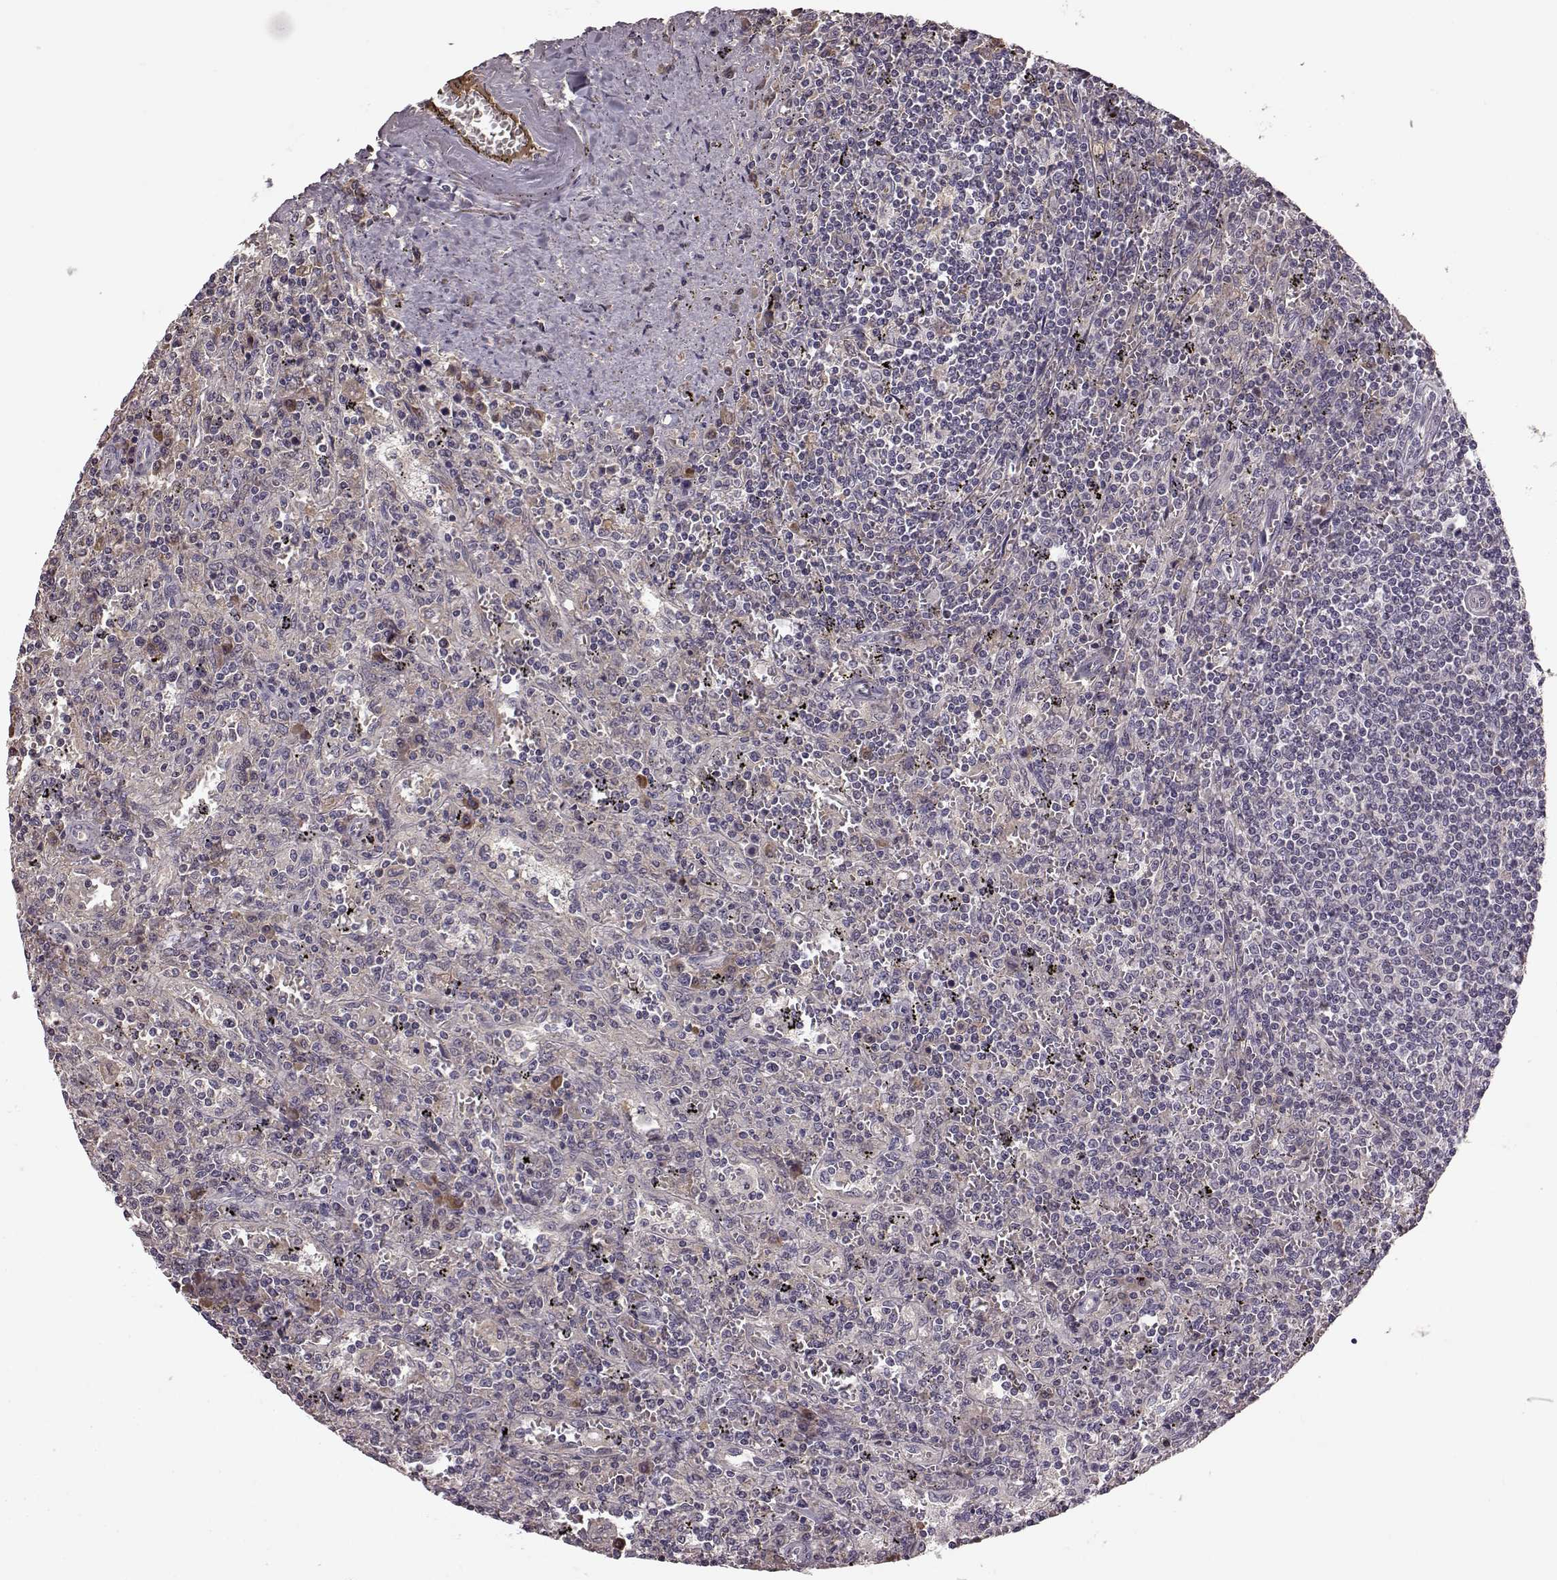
{"staining": {"intensity": "weak", "quantity": "<25%", "location": "cytoplasmic/membranous"}, "tissue": "lymphoma", "cell_type": "Tumor cells", "image_type": "cancer", "snomed": [{"axis": "morphology", "description": "Malignant lymphoma, non-Hodgkin's type, Low grade"}, {"axis": "topography", "description": "Spleen"}], "caption": "A high-resolution photomicrograph shows IHC staining of lymphoma, which shows no significant staining in tumor cells.", "gene": "NRL", "patient": {"sex": "male", "age": 62}}